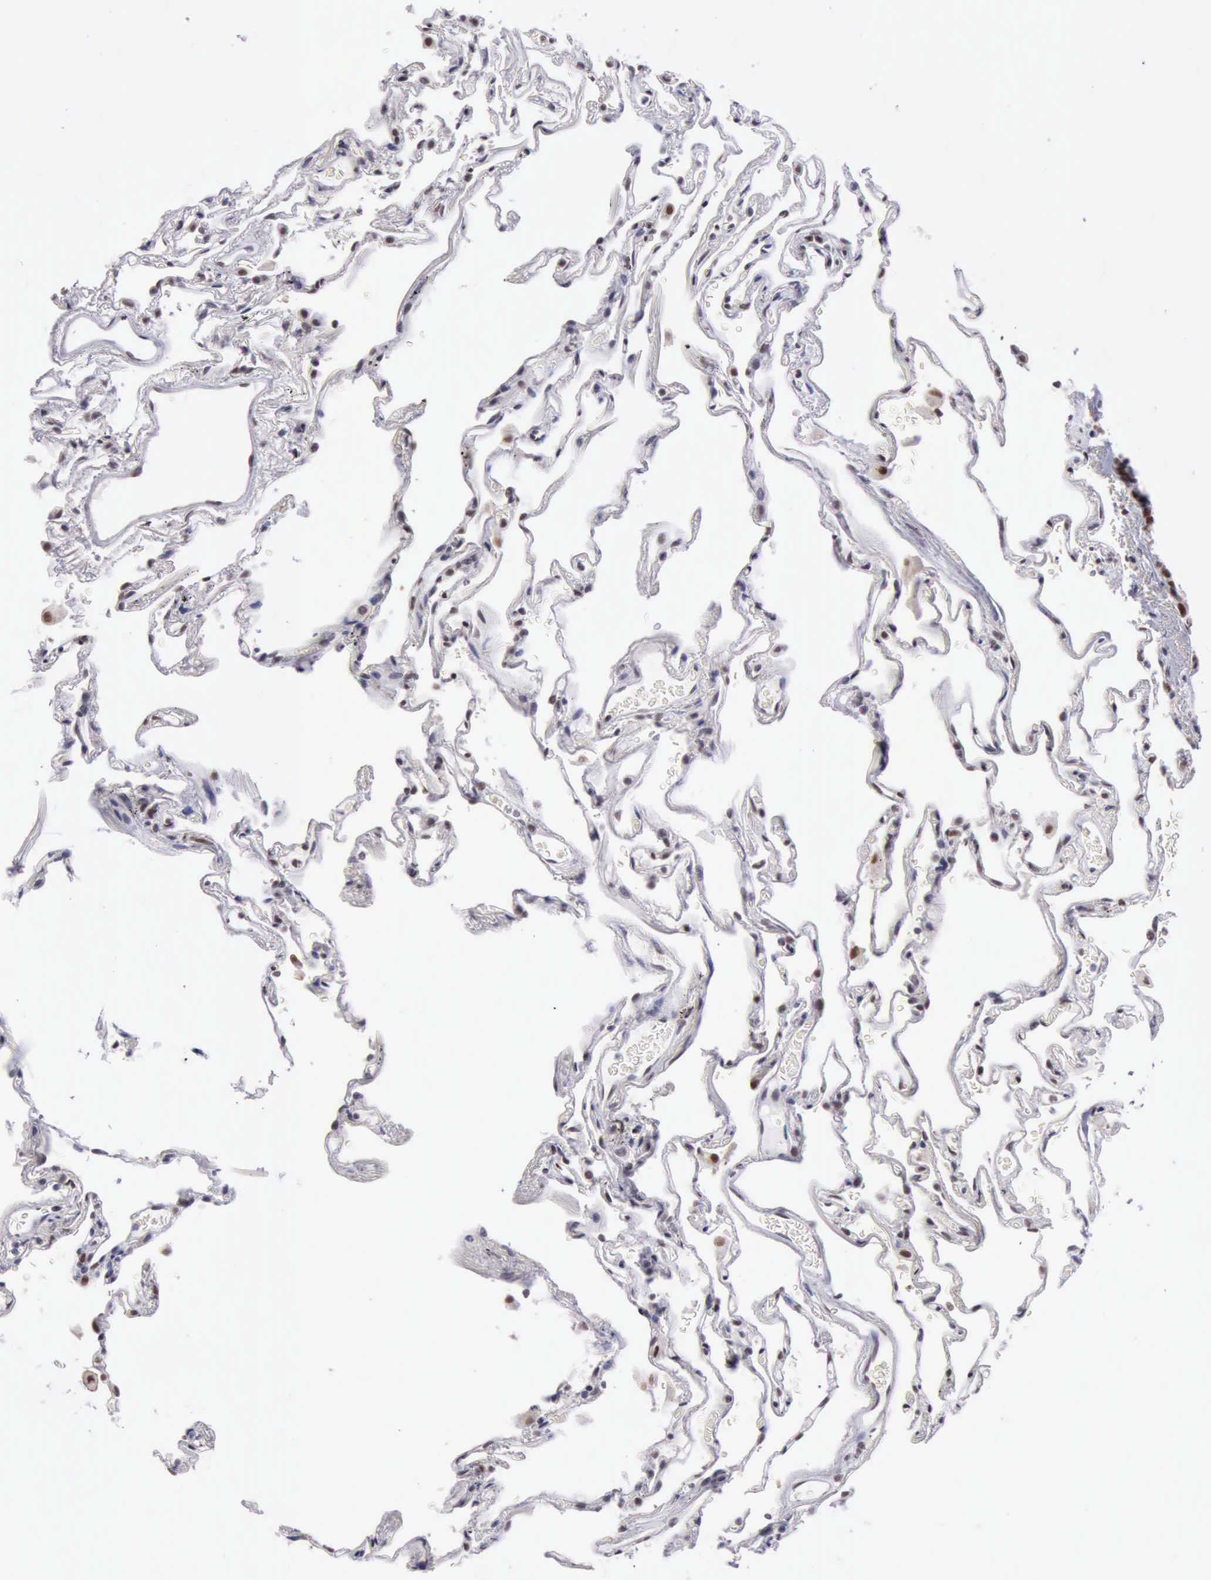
{"staining": {"intensity": "weak", "quantity": "<25%", "location": "nuclear"}, "tissue": "lung", "cell_type": "Alveolar cells", "image_type": "normal", "snomed": [{"axis": "morphology", "description": "Normal tissue, NOS"}, {"axis": "morphology", "description": "Inflammation, NOS"}, {"axis": "topography", "description": "Lung"}], "caption": "Immunohistochemistry of benign human lung shows no positivity in alveolar cells.", "gene": "ERCC4", "patient": {"sex": "male", "age": 69}}